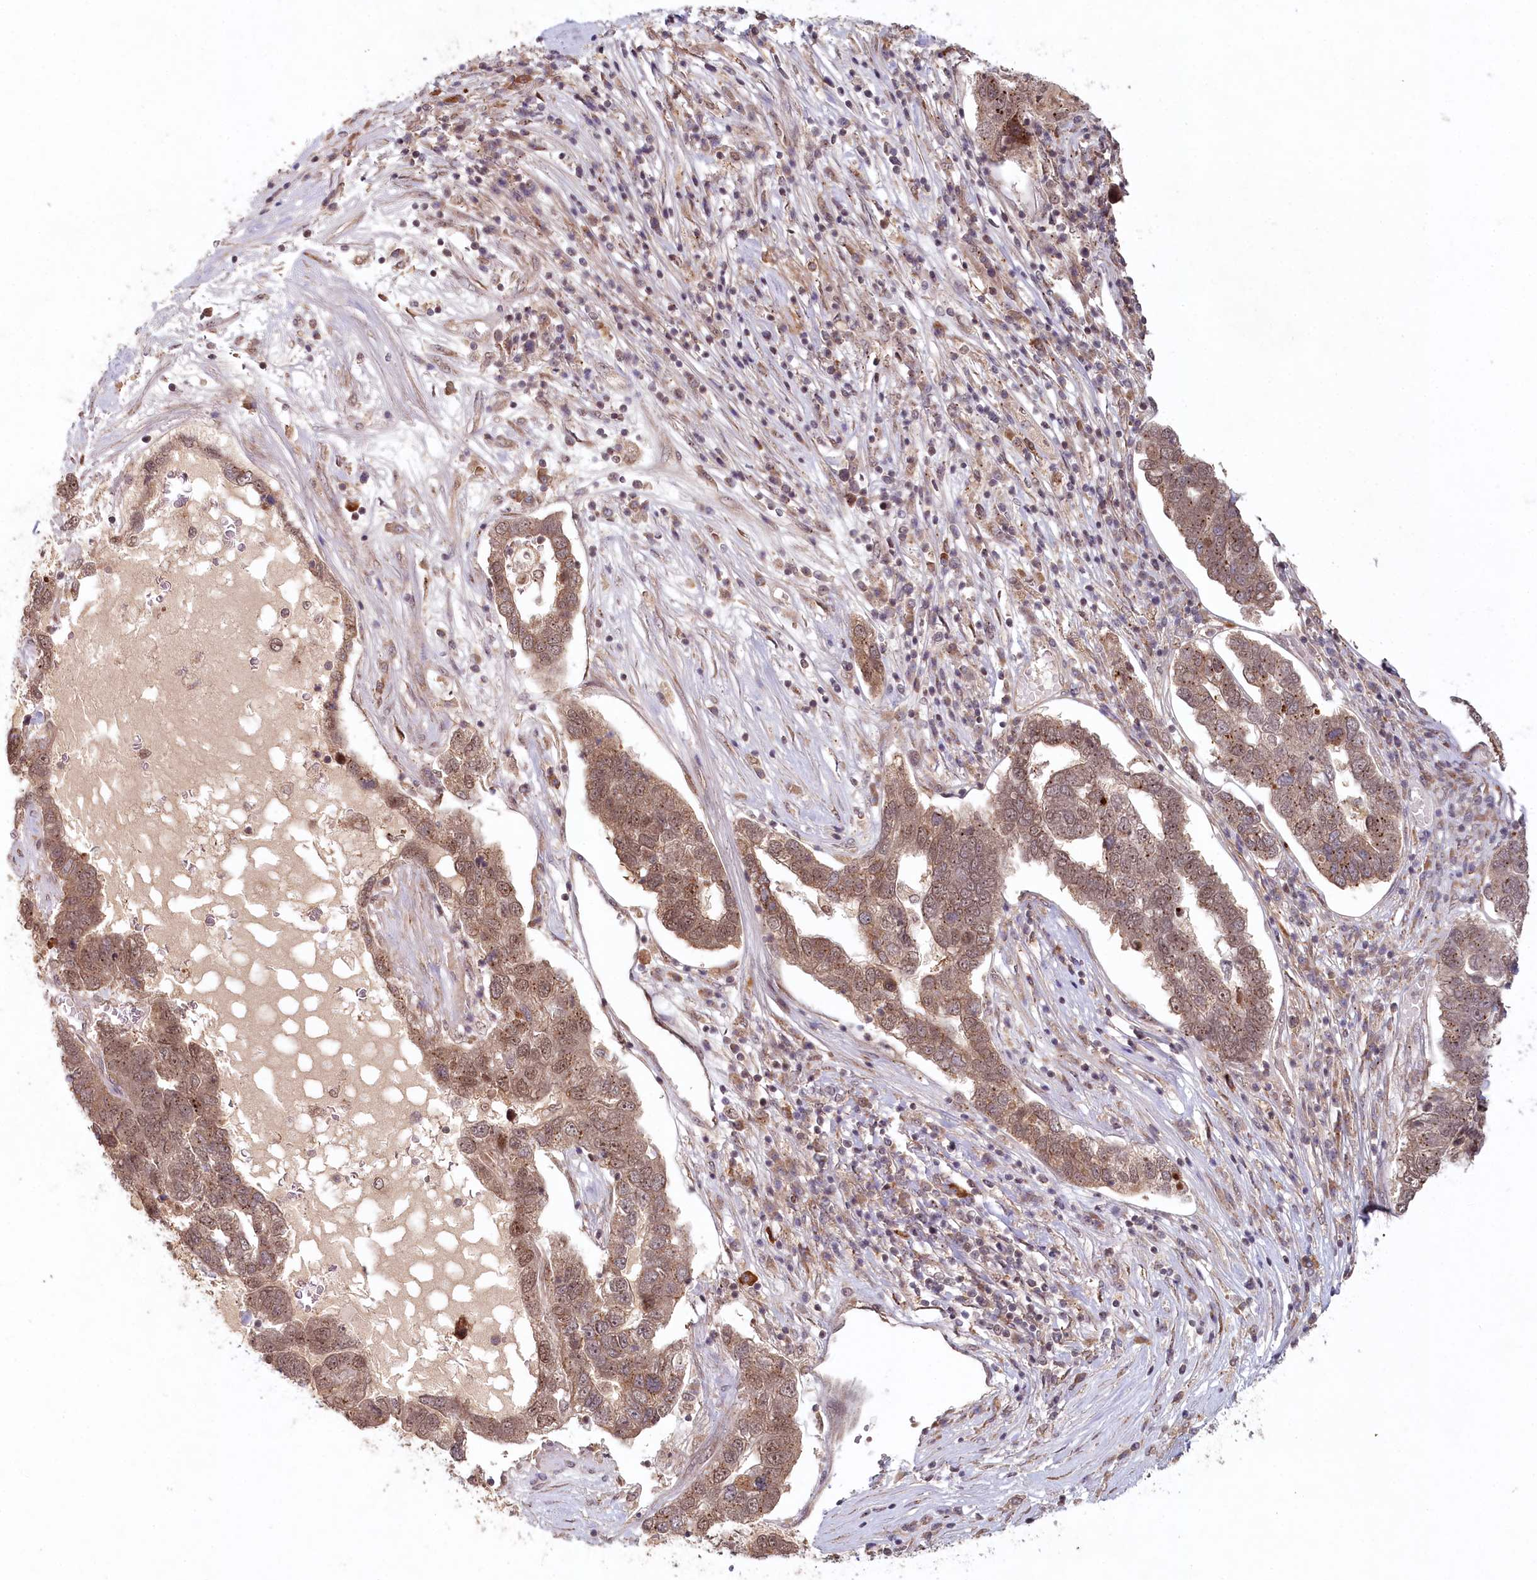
{"staining": {"intensity": "moderate", "quantity": ">75%", "location": "cytoplasmic/membranous,nuclear"}, "tissue": "pancreatic cancer", "cell_type": "Tumor cells", "image_type": "cancer", "snomed": [{"axis": "morphology", "description": "Adenocarcinoma, NOS"}, {"axis": "topography", "description": "Pancreas"}], "caption": "DAB immunohistochemical staining of human adenocarcinoma (pancreatic) shows moderate cytoplasmic/membranous and nuclear protein positivity in approximately >75% of tumor cells.", "gene": "WAPL", "patient": {"sex": "female", "age": 61}}